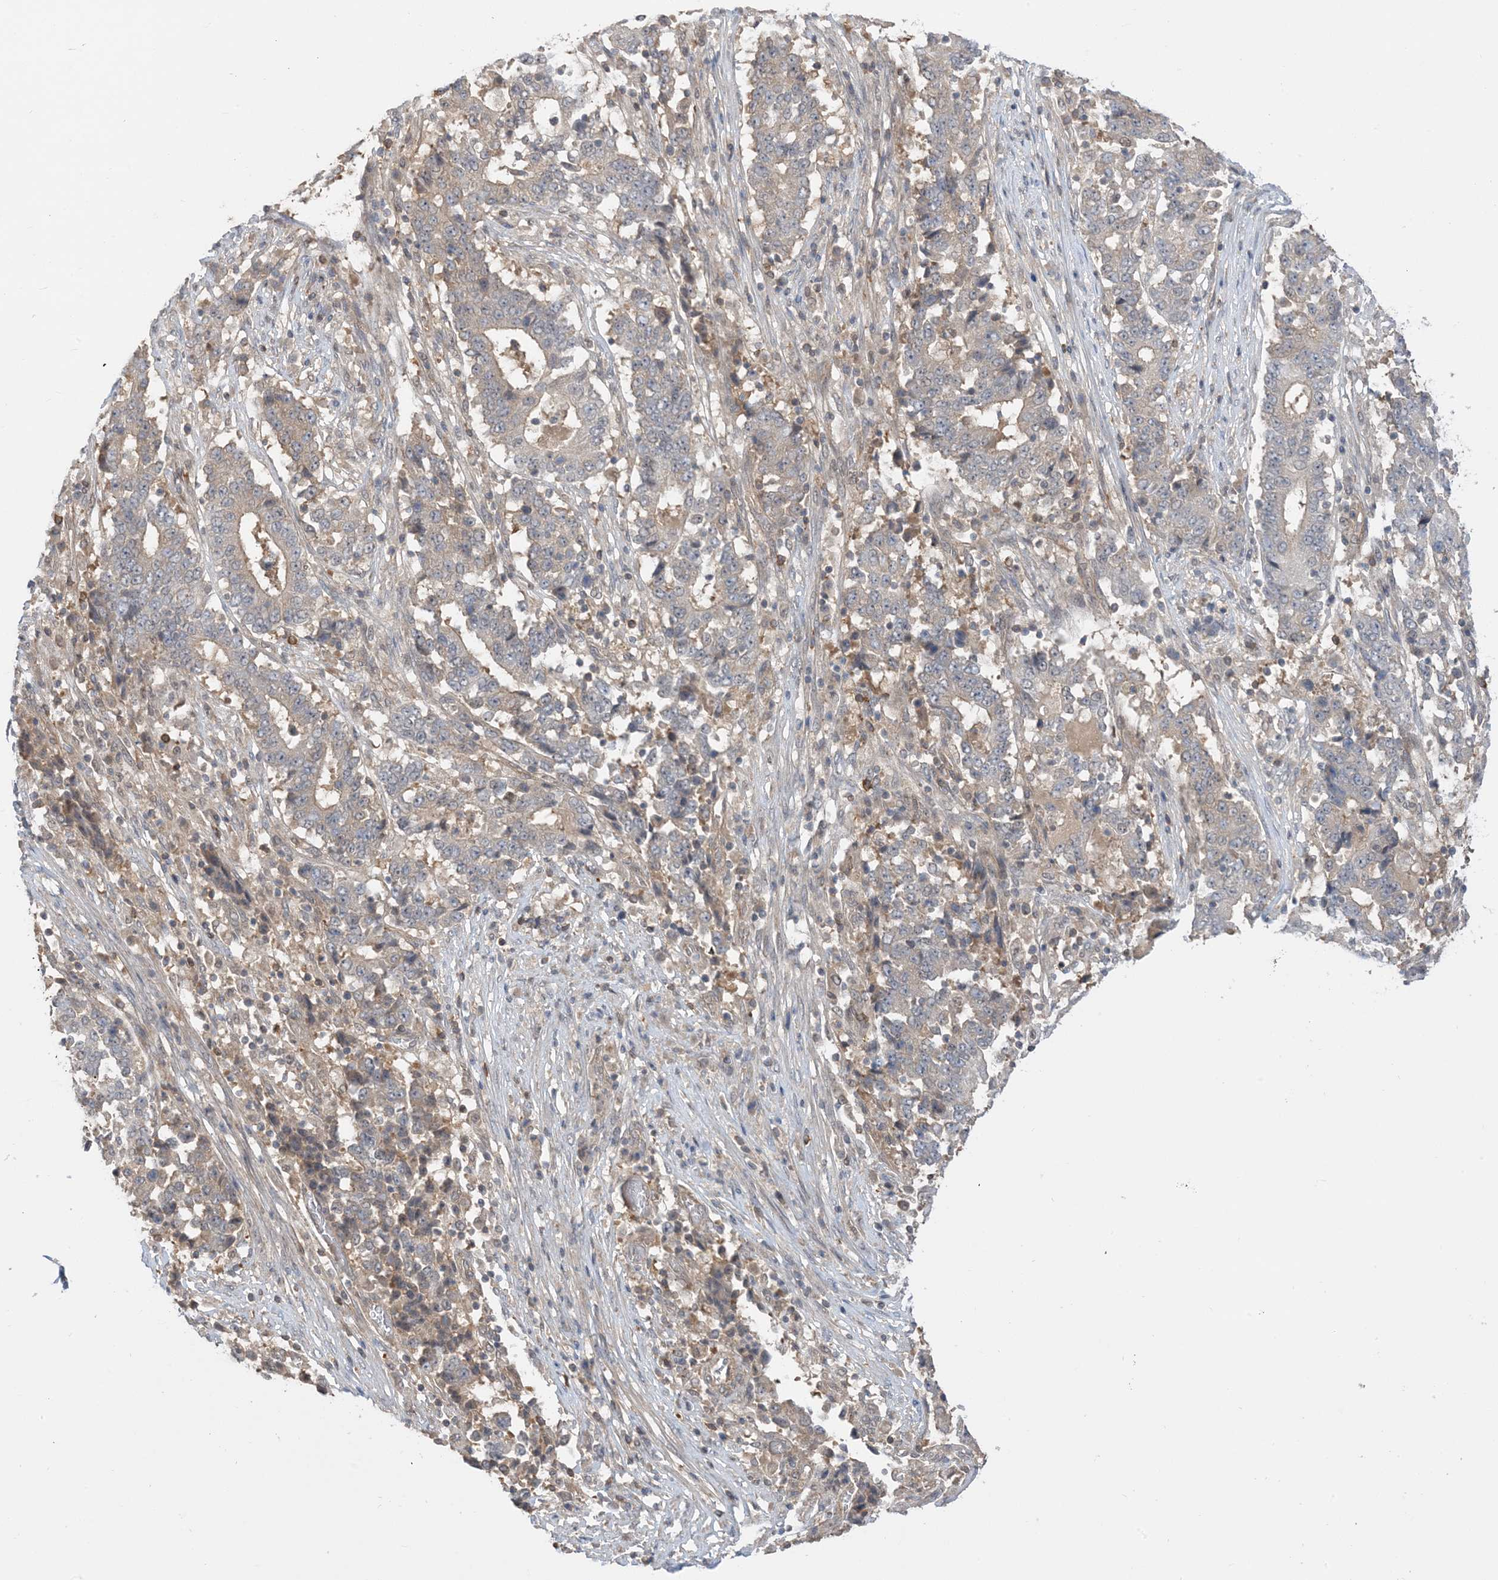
{"staining": {"intensity": "weak", "quantity": "25%-75%", "location": "cytoplasmic/membranous"}, "tissue": "stomach cancer", "cell_type": "Tumor cells", "image_type": "cancer", "snomed": [{"axis": "morphology", "description": "Adenocarcinoma, NOS"}, {"axis": "topography", "description": "Stomach"}], "caption": "Adenocarcinoma (stomach) stained with immunohistochemistry (IHC) exhibits weak cytoplasmic/membranous staining in about 25%-75% of tumor cells.", "gene": "WDR26", "patient": {"sex": "male", "age": 59}}